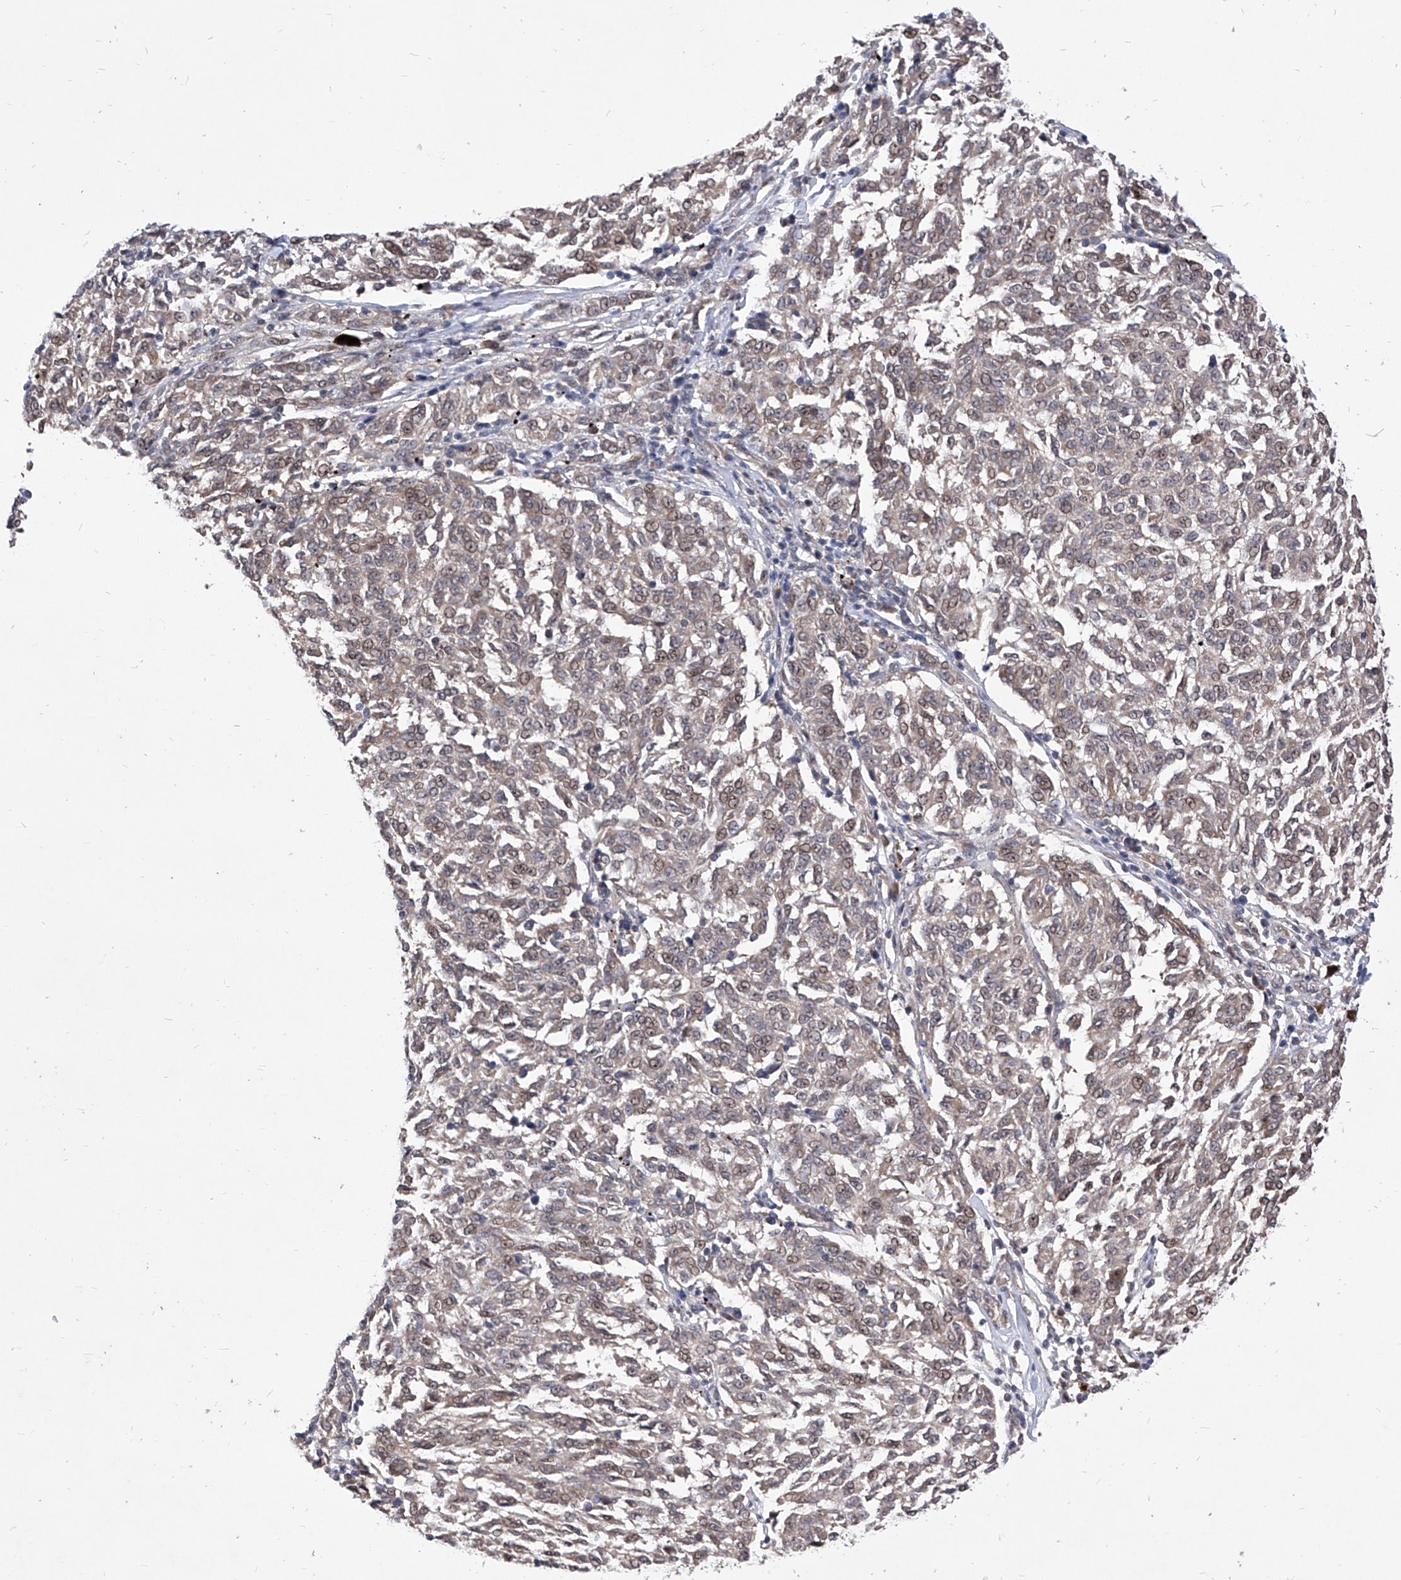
{"staining": {"intensity": "weak", "quantity": "25%-75%", "location": "nuclear"}, "tissue": "melanoma", "cell_type": "Tumor cells", "image_type": "cancer", "snomed": [{"axis": "morphology", "description": "Malignant melanoma, NOS"}, {"axis": "topography", "description": "Skin"}], "caption": "A low amount of weak nuclear staining is appreciated in about 25%-75% of tumor cells in melanoma tissue.", "gene": "LGR4", "patient": {"sex": "female", "age": 72}}